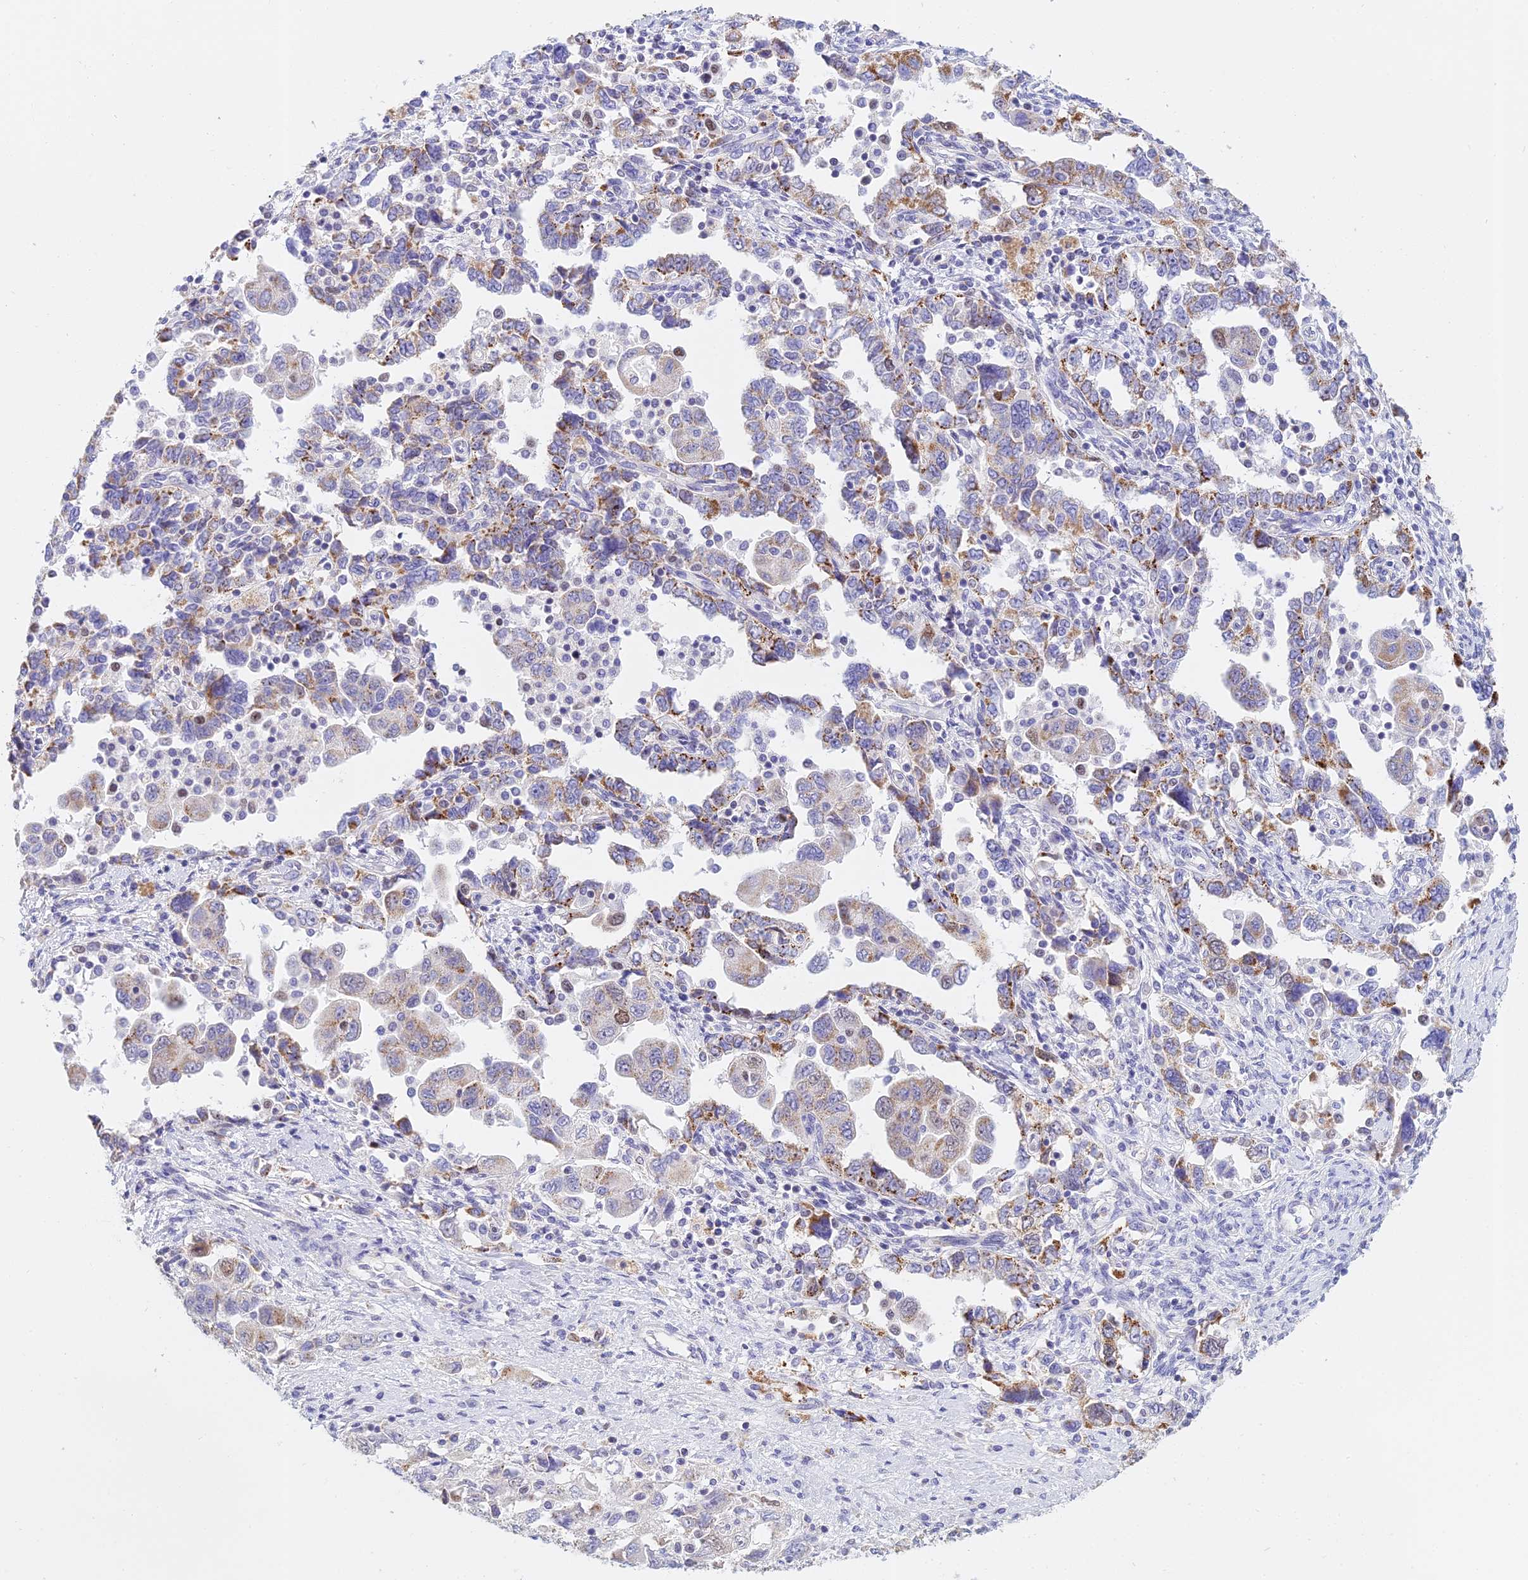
{"staining": {"intensity": "moderate", "quantity": "25%-75%", "location": "cytoplasmic/membranous"}, "tissue": "ovarian cancer", "cell_type": "Tumor cells", "image_type": "cancer", "snomed": [{"axis": "morphology", "description": "Carcinoma, NOS"}, {"axis": "morphology", "description": "Cystadenocarcinoma, serous, NOS"}, {"axis": "topography", "description": "Ovary"}], "caption": "IHC photomicrograph of neoplastic tissue: human ovarian carcinoma stained using IHC exhibits medium levels of moderate protein expression localized specifically in the cytoplasmic/membranous of tumor cells, appearing as a cytoplasmic/membranous brown color.", "gene": "MCM2", "patient": {"sex": "female", "age": 69}}